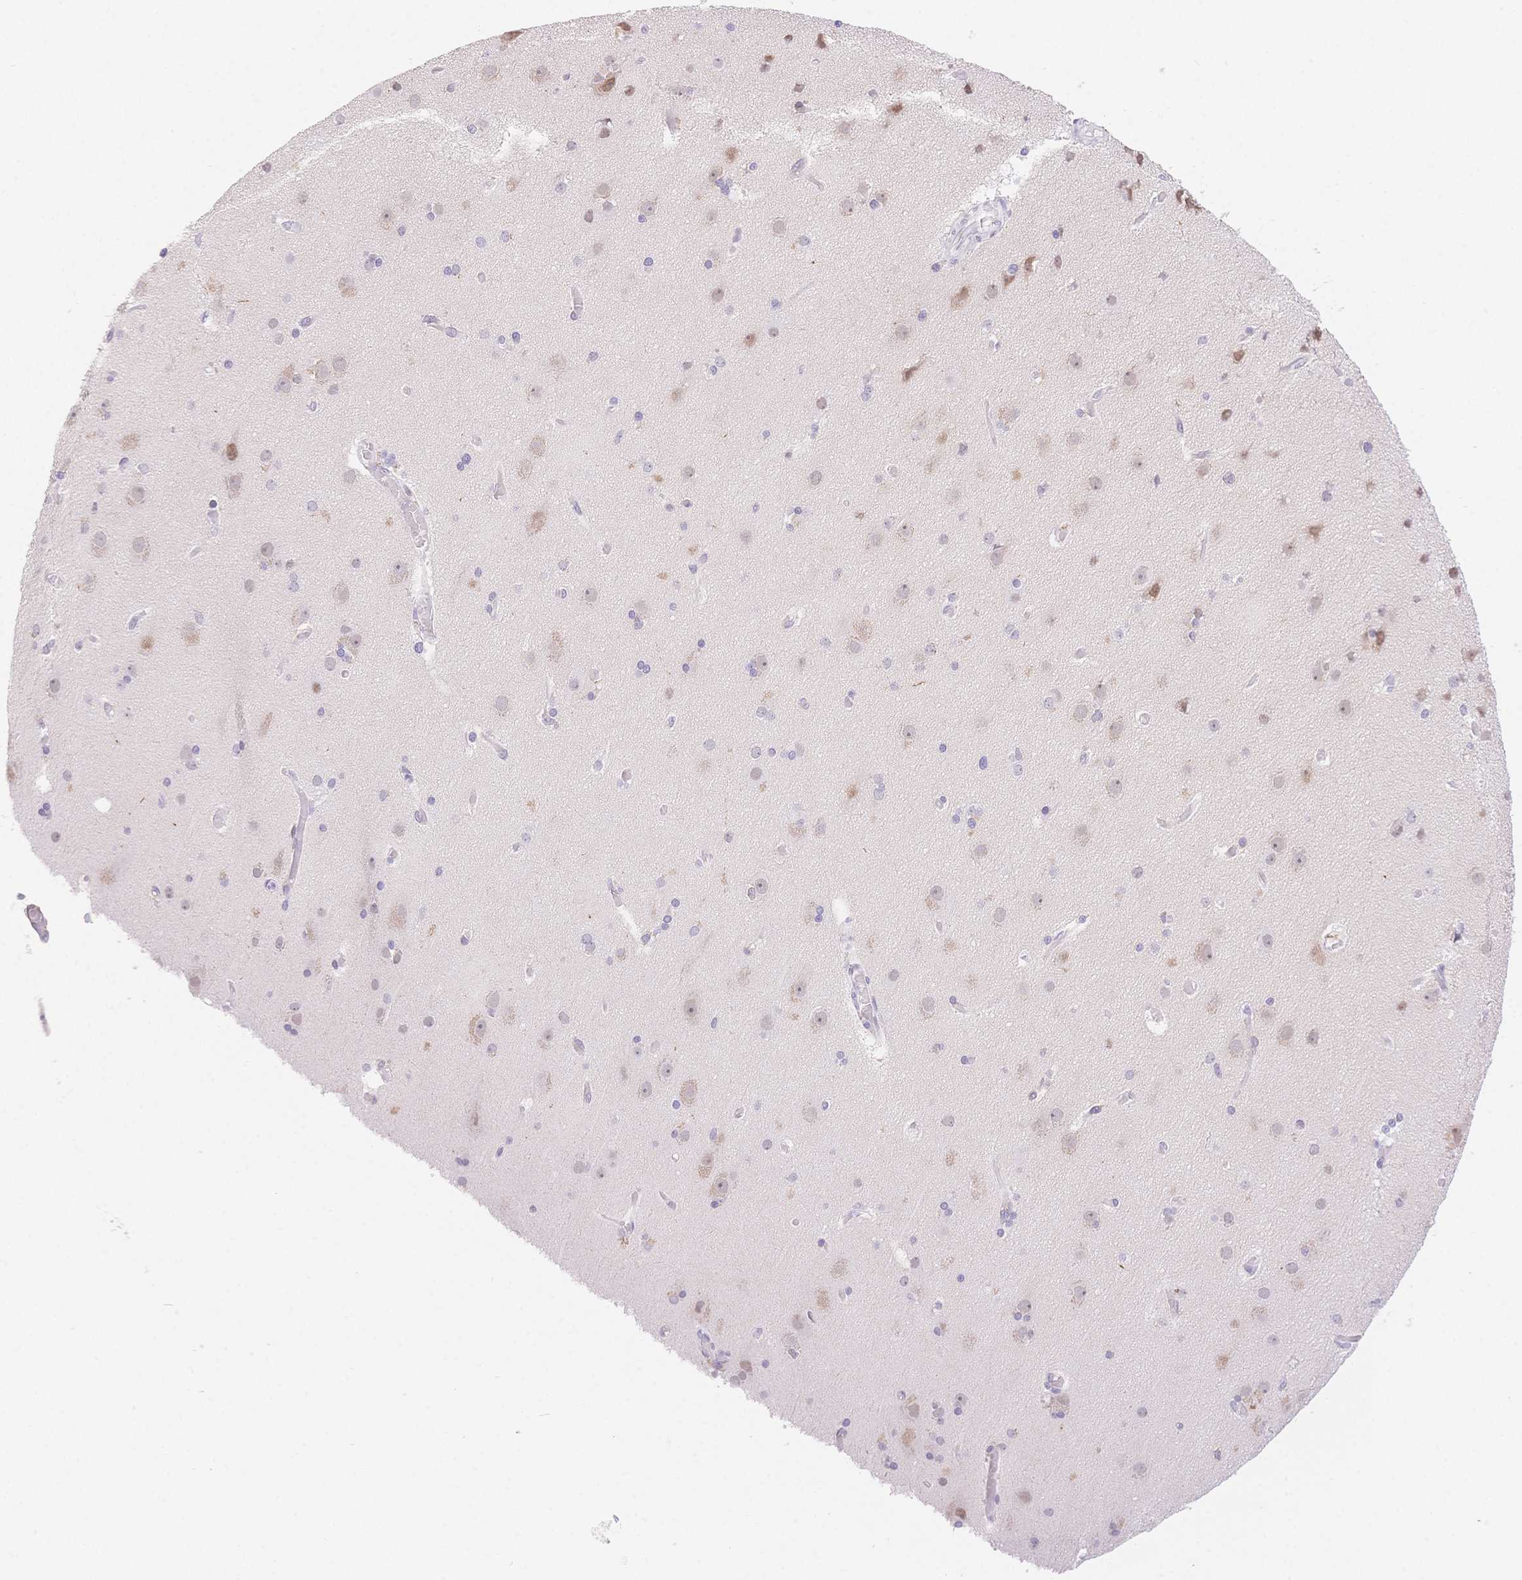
{"staining": {"intensity": "negative", "quantity": "none", "location": "none"}, "tissue": "cerebral cortex", "cell_type": "Endothelial cells", "image_type": "normal", "snomed": [{"axis": "morphology", "description": "Normal tissue, NOS"}, {"axis": "morphology", "description": "Glioma, malignant, High grade"}, {"axis": "topography", "description": "Cerebral cortex"}], "caption": "Immunohistochemical staining of benign human cerebral cortex demonstrates no significant positivity in endothelial cells.", "gene": "PDZD2", "patient": {"sex": "male", "age": 71}}